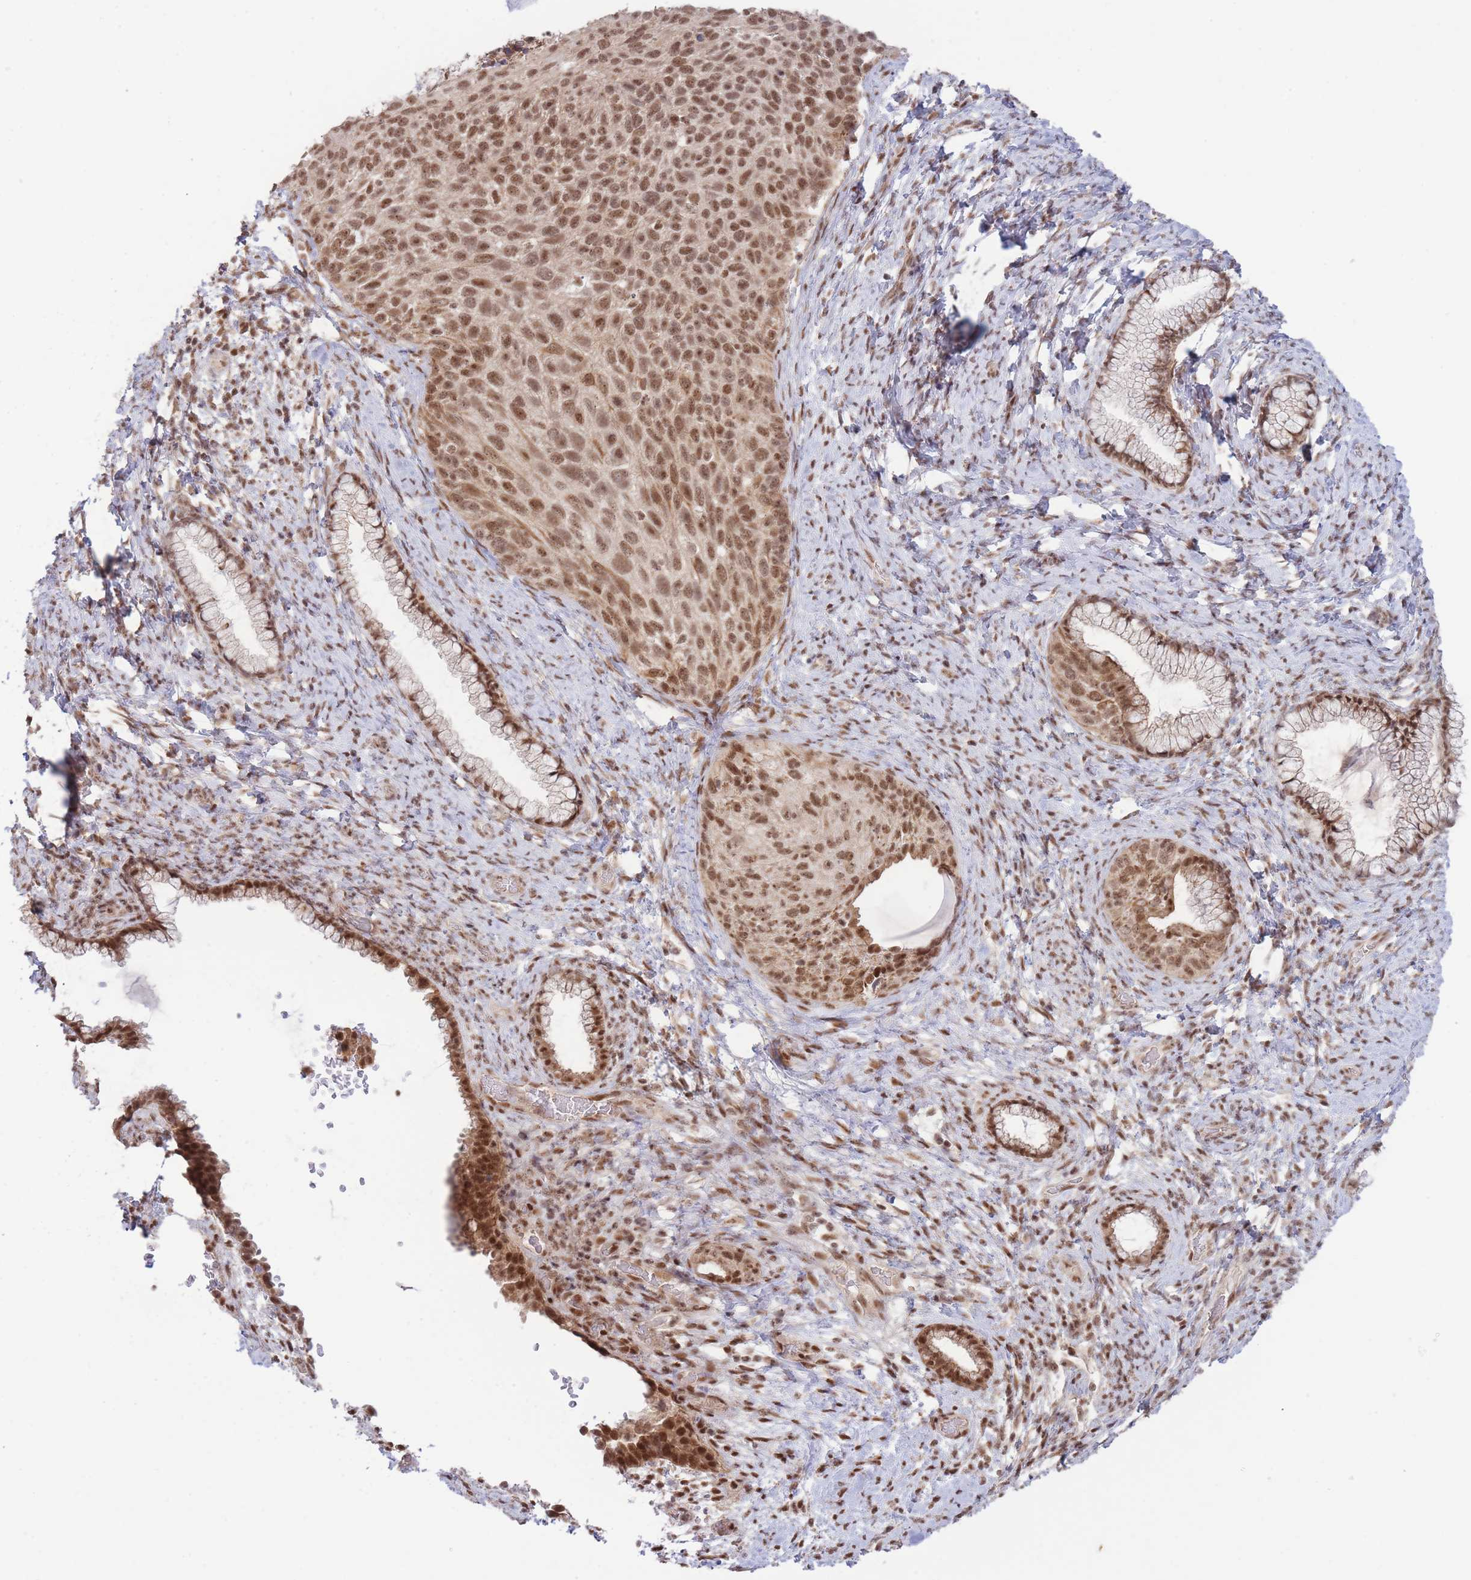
{"staining": {"intensity": "moderate", "quantity": ">75%", "location": "nuclear"}, "tissue": "cervical cancer", "cell_type": "Tumor cells", "image_type": "cancer", "snomed": [{"axis": "morphology", "description": "Squamous cell carcinoma, NOS"}, {"axis": "topography", "description": "Cervix"}], "caption": "Immunohistochemistry (IHC) (DAB) staining of cervical cancer (squamous cell carcinoma) shows moderate nuclear protein expression in about >75% of tumor cells.", "gene": "CARD8", "patient": {"sex": "female", "age": 80}}